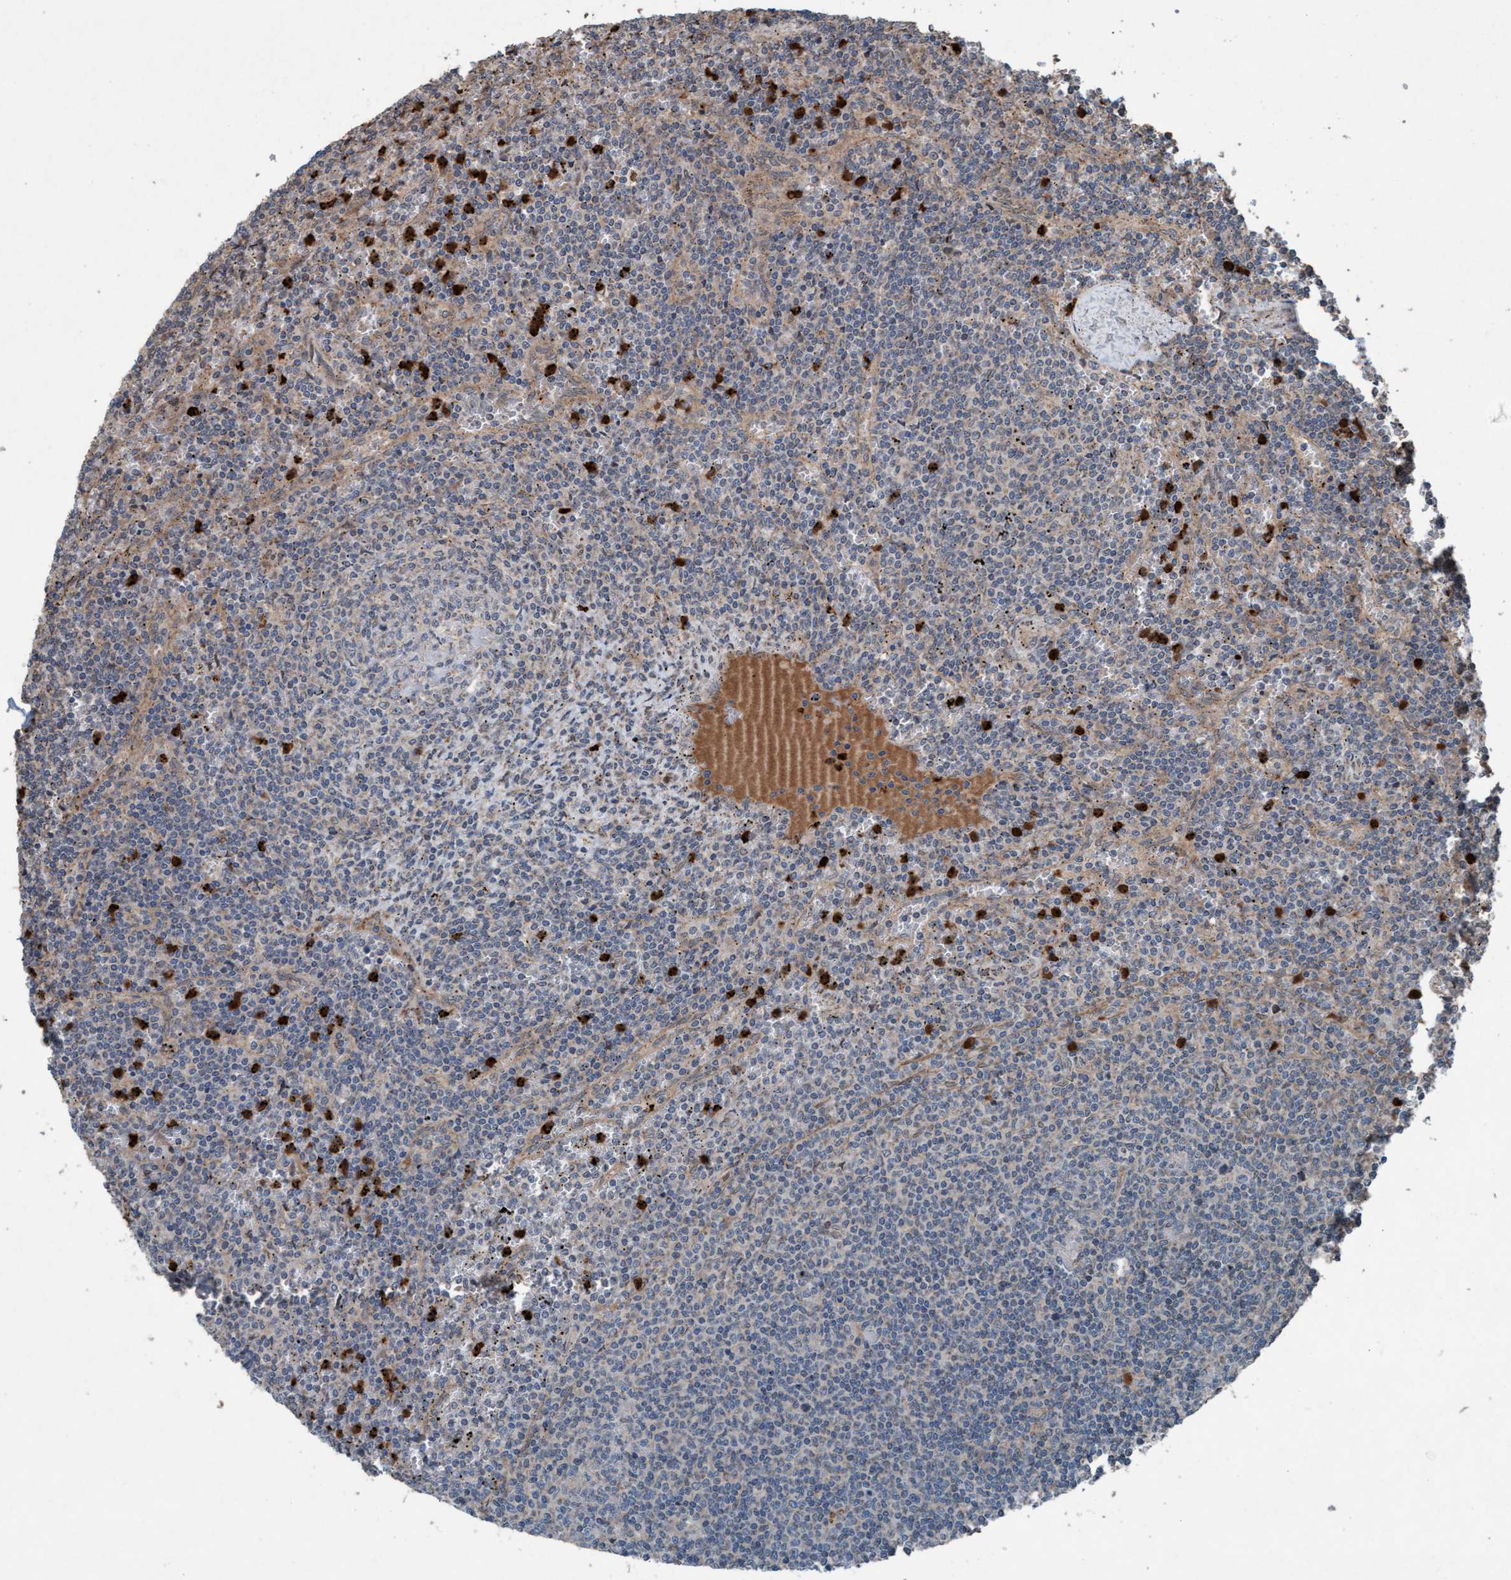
{"staining": {"intensity": "negative", "quantity": "none", "location": "none"}, "tissue": "lymphoma", "cell_type": "Tumor cells", "image_type": "cancer", "snomed": [{"axis": "morphology", "description": "Malignant lymphoma, non-Hodgkin's type, Low grade"}, {"axis": "topography", "description": "Spleen"}], "caption": "This is an immunohistochemistry (IHC) histopathology image of malignant lymphoma, non-Hodgkin's type (low-grade). There is no staining in tumor cells.", "gene": "PLXNB2", "patient": {"sex": "female", "age": 50}}